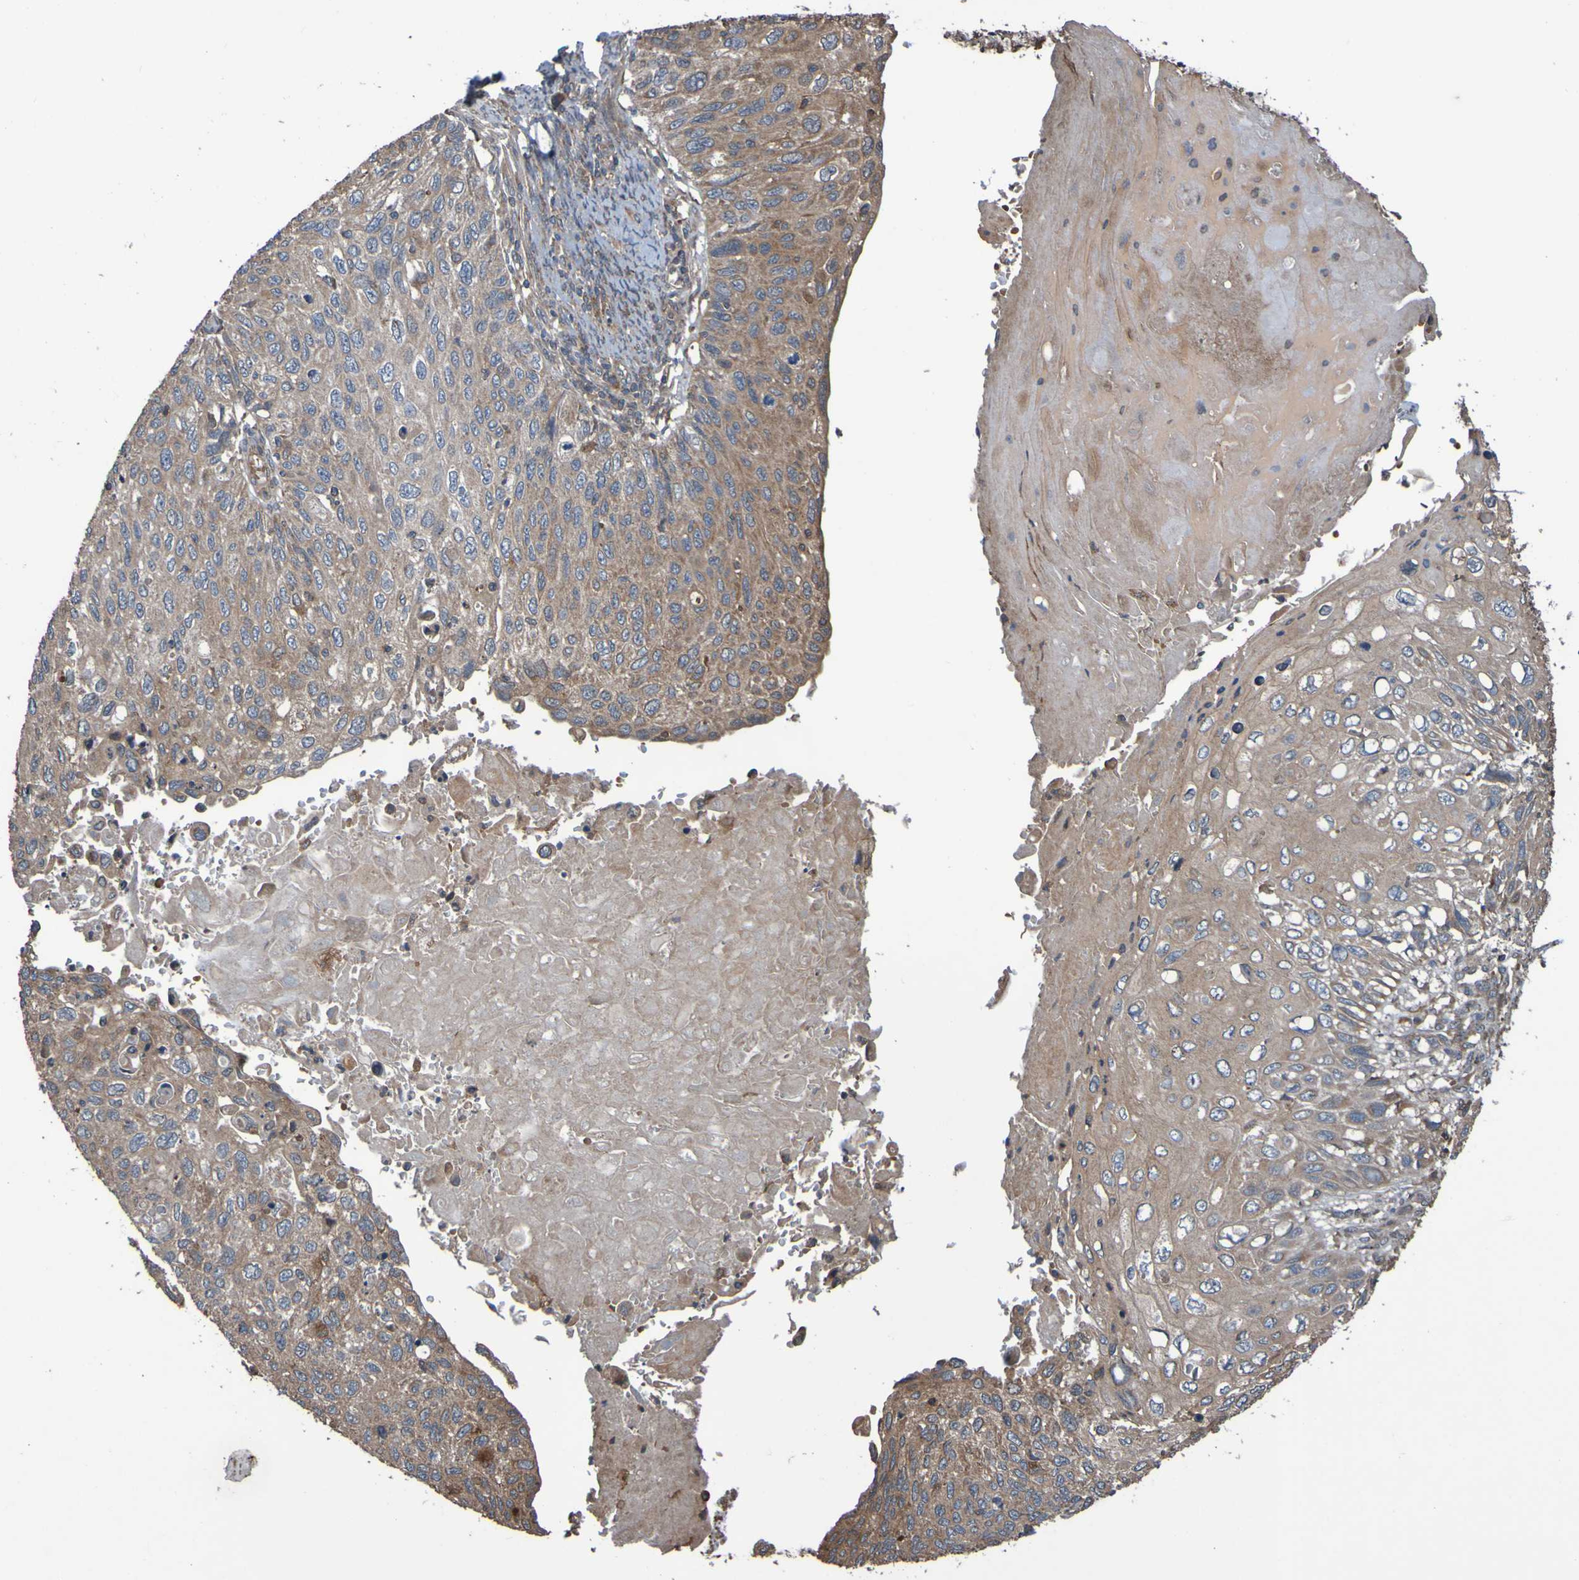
{"staining": {"intensity": "moderate", "quantity": ">75%", "location": "cytoplasmic/membranous"}, "tissue": "cervical cancer", "cell_type": "Tumor cells", "image_type": "cancer", "snomed": [{"axis": "morphology", "description": "Squamous cell carcinoma, NOS"}, {"axis": "topography", "description": "Cervix"}], "caption": "Squamous cell carcinoma (cervical) tissue displays moderate cytoplasmic/membranous positivity in about >75% of tumor cells, visualized by immunohistochemistry.", "gene": "UCN", "patient": {"sex": "female", "age": 70}}